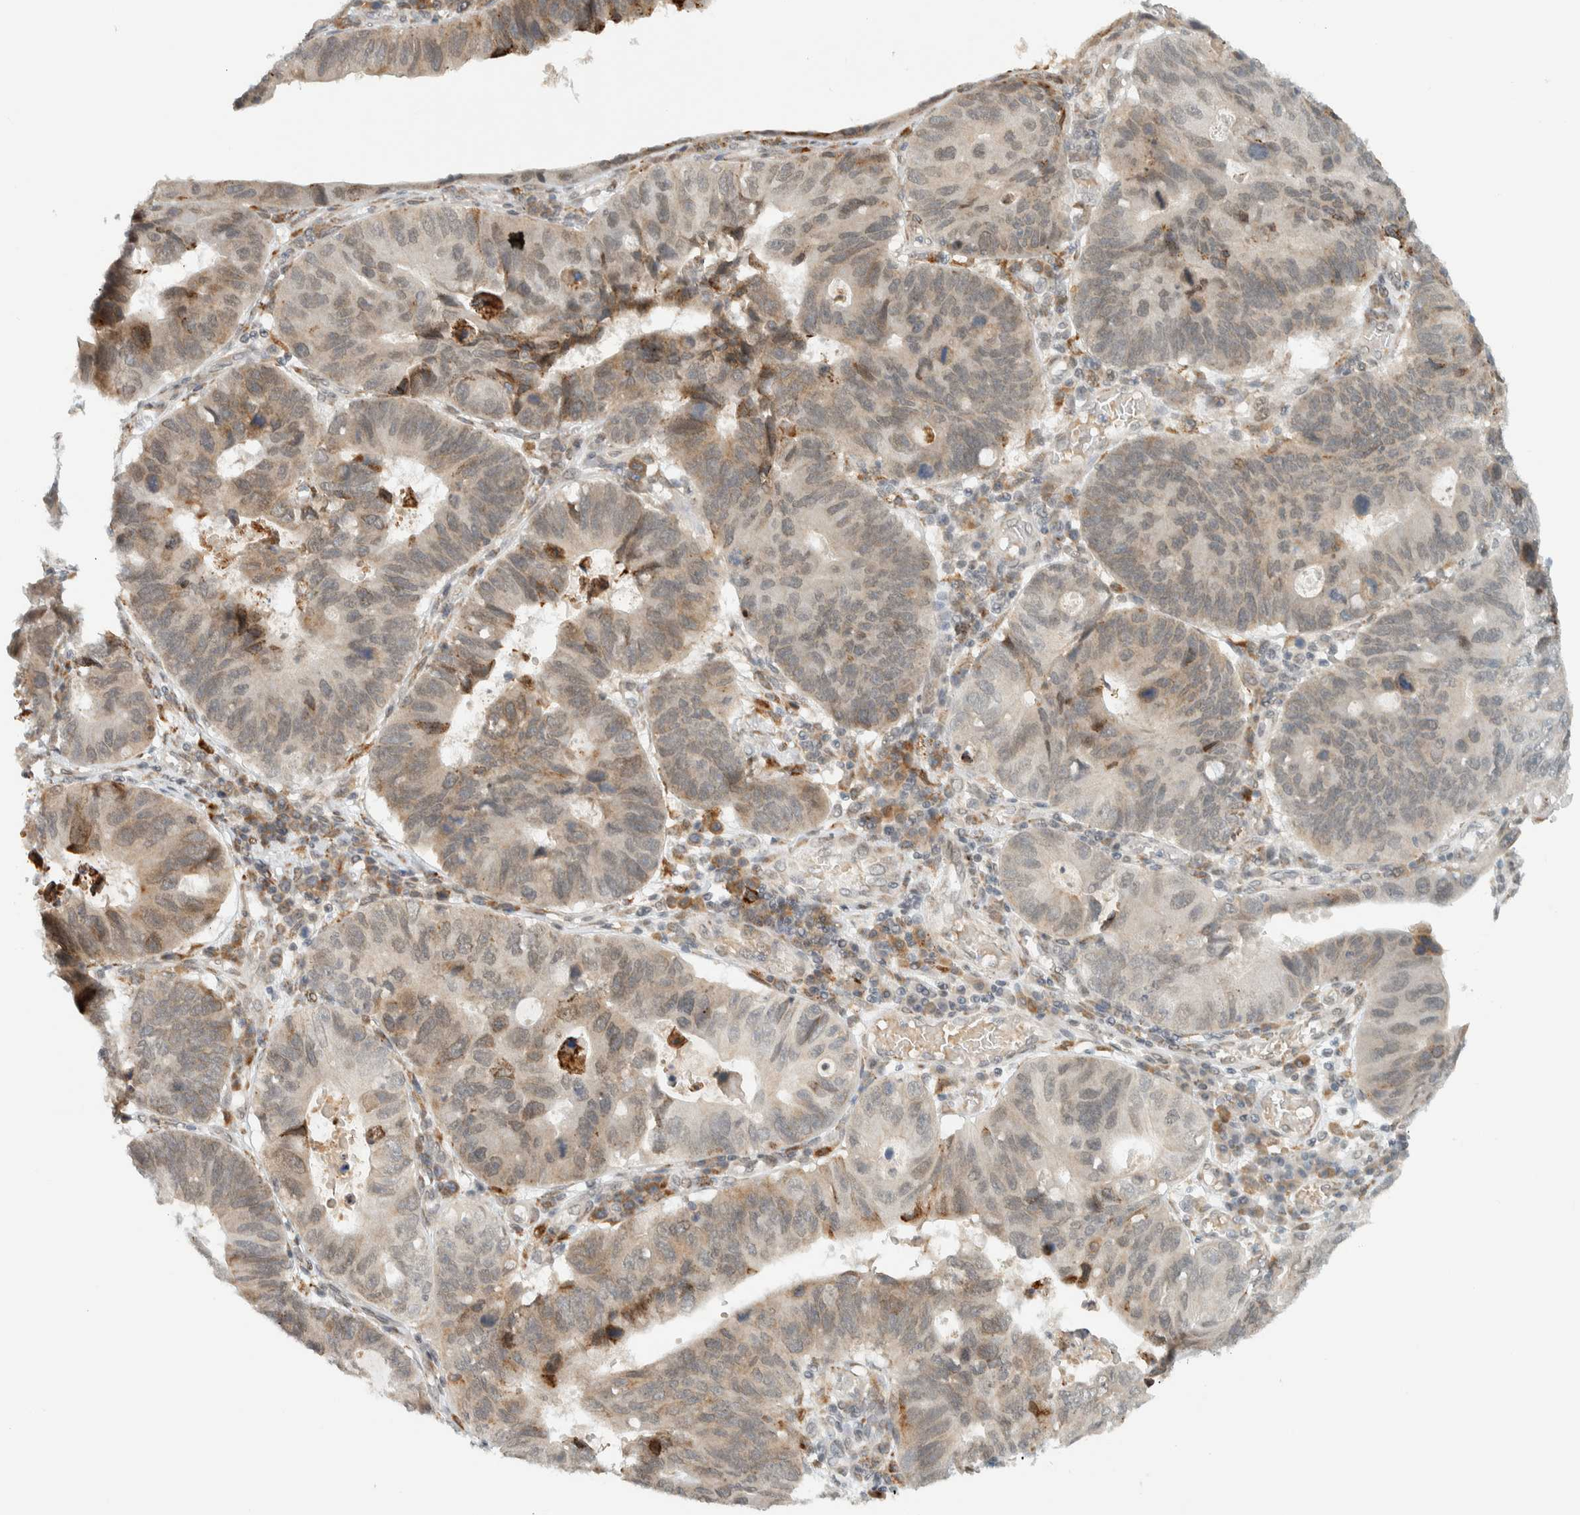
{"staining": {"intensity": "weak", "quantity": ">75%", "location": "cytoplasmic/membranous,nuclear"}, "tissue": "stomach cancer", "cell_type": "Tumor cells", "image_type": "cancer", "snomed": [{"axis": "morphology", "description": "Adenocarcinoma, NOS"}, {"axis": "topography", "description": "Stomach"}], "caption": "The immunohistochemical stain highlights weak cytoplasmic/membranous and nuclear expression in tumor cells of adenocarcinoma (stomach) tissue.", "gene": "ITPRID1", "patient": {"sex": "male", "age": 59}}